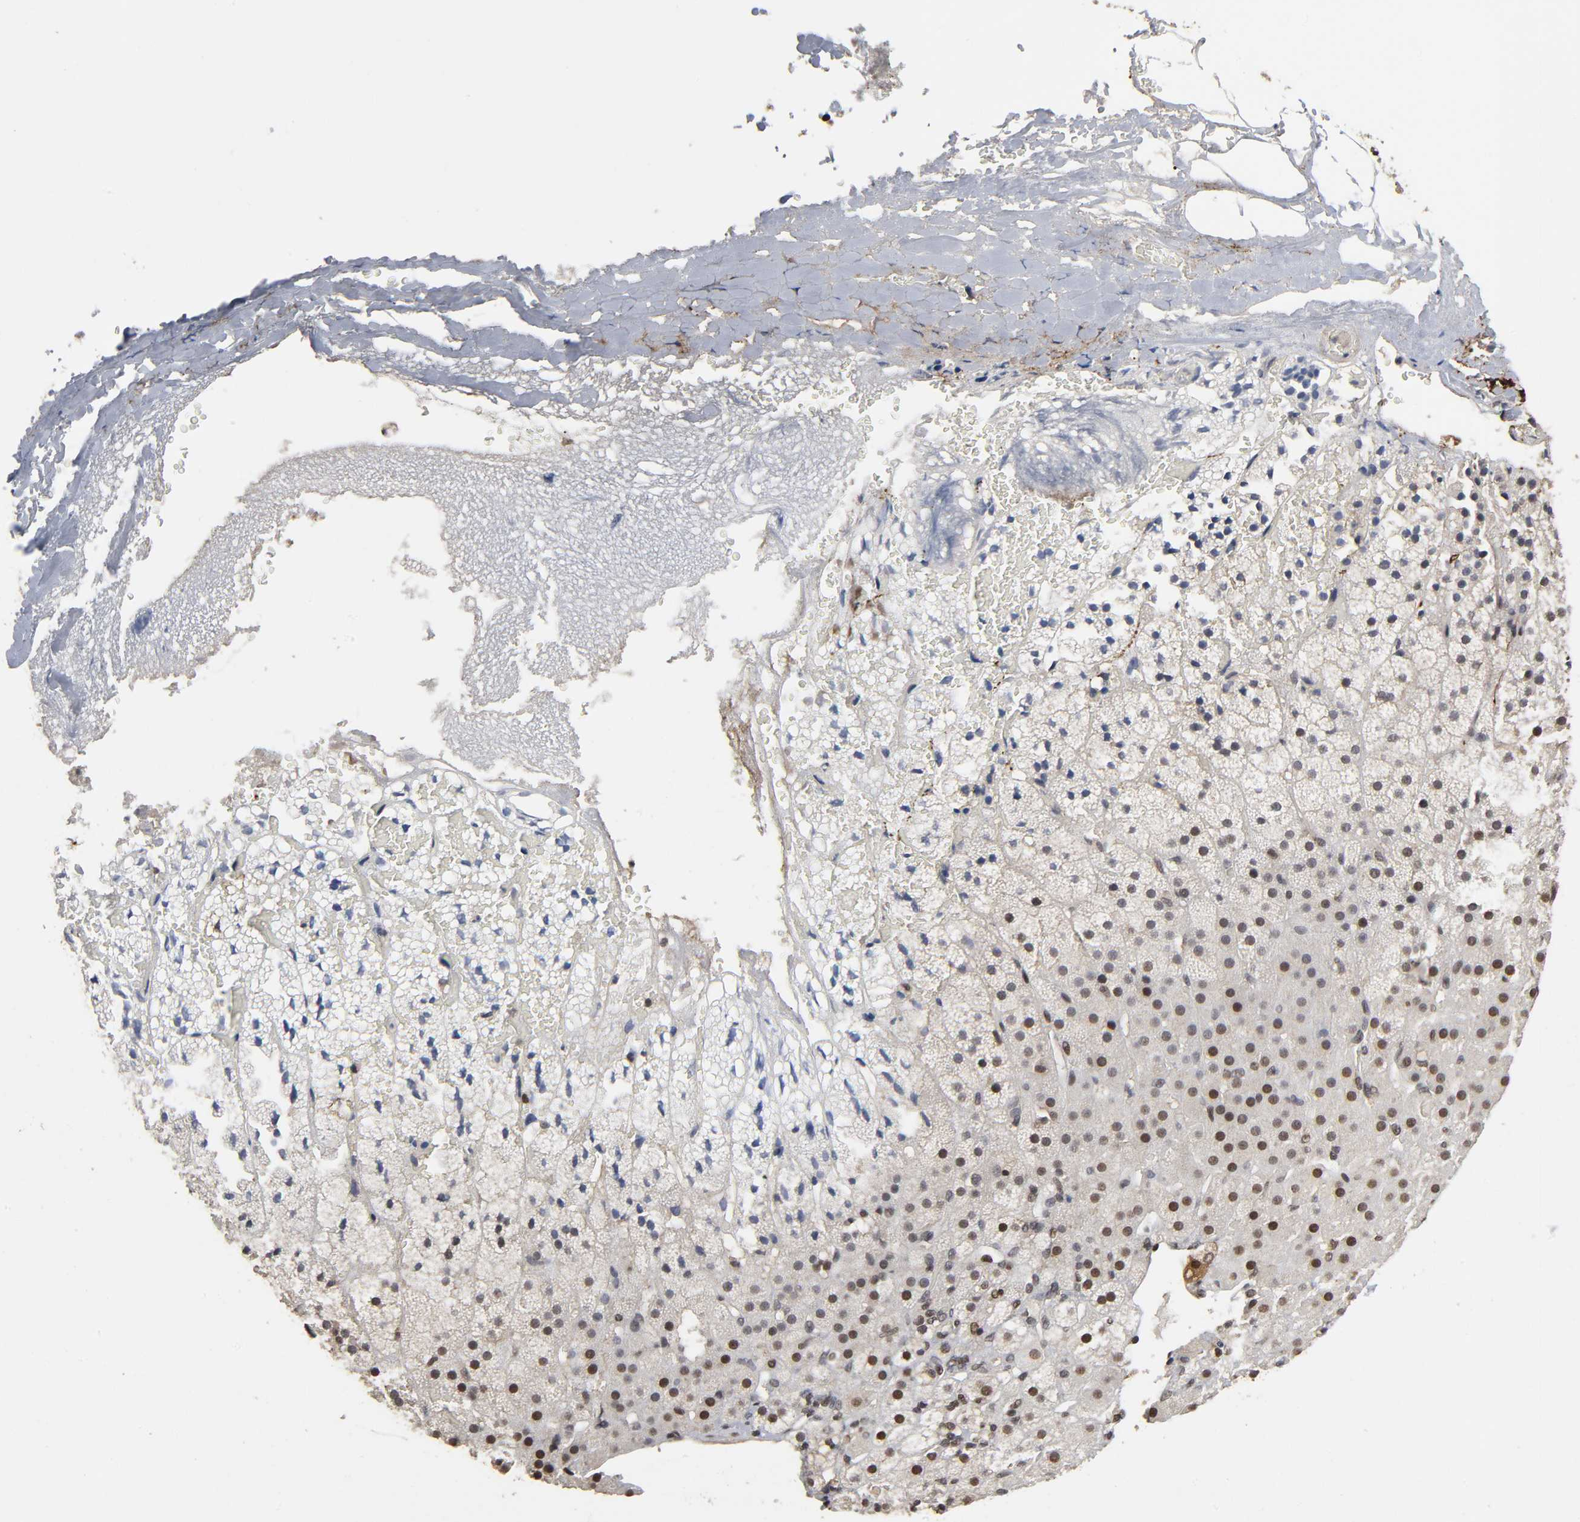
{"staining": {"intensity": "weak", "quantity": "25%-75%", "location": "cytoplasmic/membranous,nuclear"}, "tissue": "adrenal gland", "cell_type": "Glandular cells", "image_type": "normal", "snomed": [{"axis": "morphology", "description": "Normal tissue, NOS"}, {"axis": "topography", "description": "Adrenal gland"}], "caption": "Immunohistochemical staining of unremarkable human adrenal gland reveals low levels of weak cytoplasmic/membranous,nuclear expression in approximately 25%-75% of glandular cells.", "gene": "AHNAK2", "patient": {"sex": "male", "age": 35}}